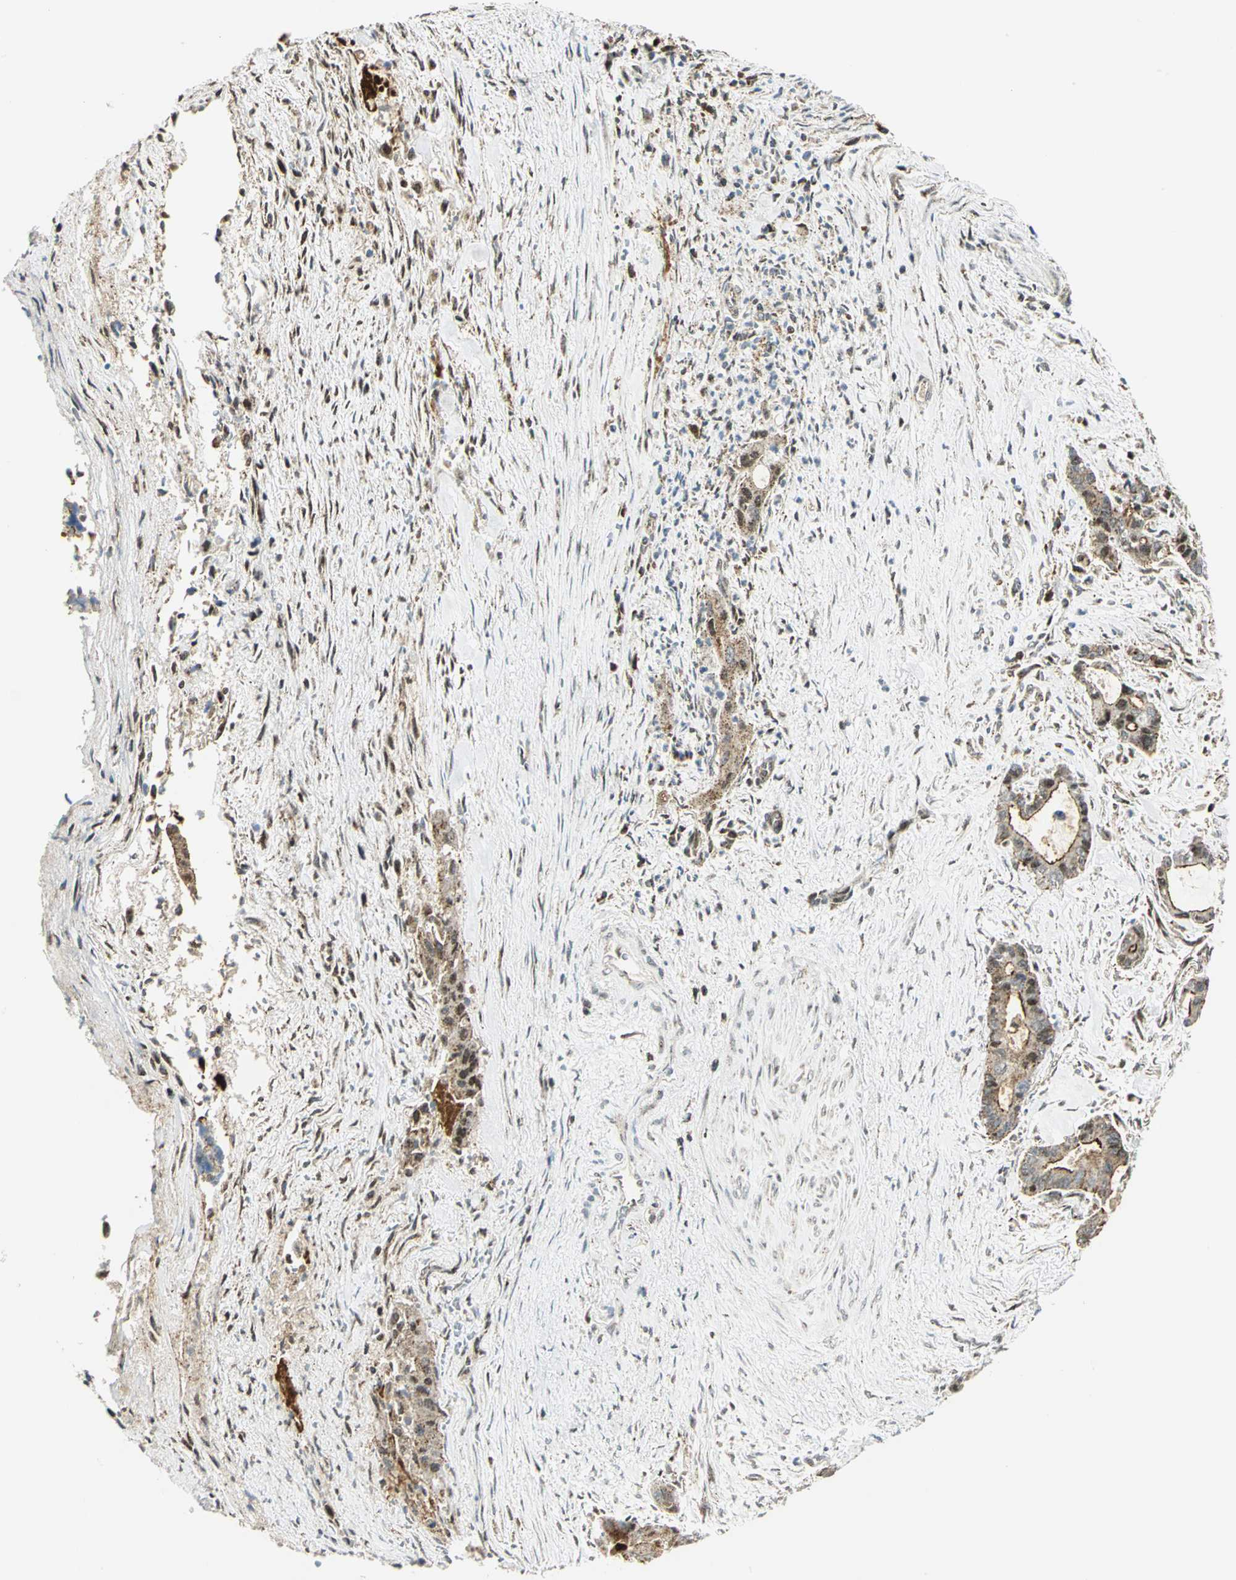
{"staining": {"intensity": "moderate", "quantity": ">75%", "location": "cytoplasmic/membranous"}, "tissue": "liver cancer", "cell_type": "Tumor cells", "image_type": "cancer", "snomed": [{"axis": "morphology", "description": "Cholangiocarcinoma"}, {"axis": "topography", "description": "Liver"}], "caption": "Immunohistochemical staining of liver cancer displays medium levels of moderate cytoplasmic/membranous expression in approximately >75% of tumor cells.", "gene": "ATP6V1A", "patient": {"sex": "female", "age": 55}}